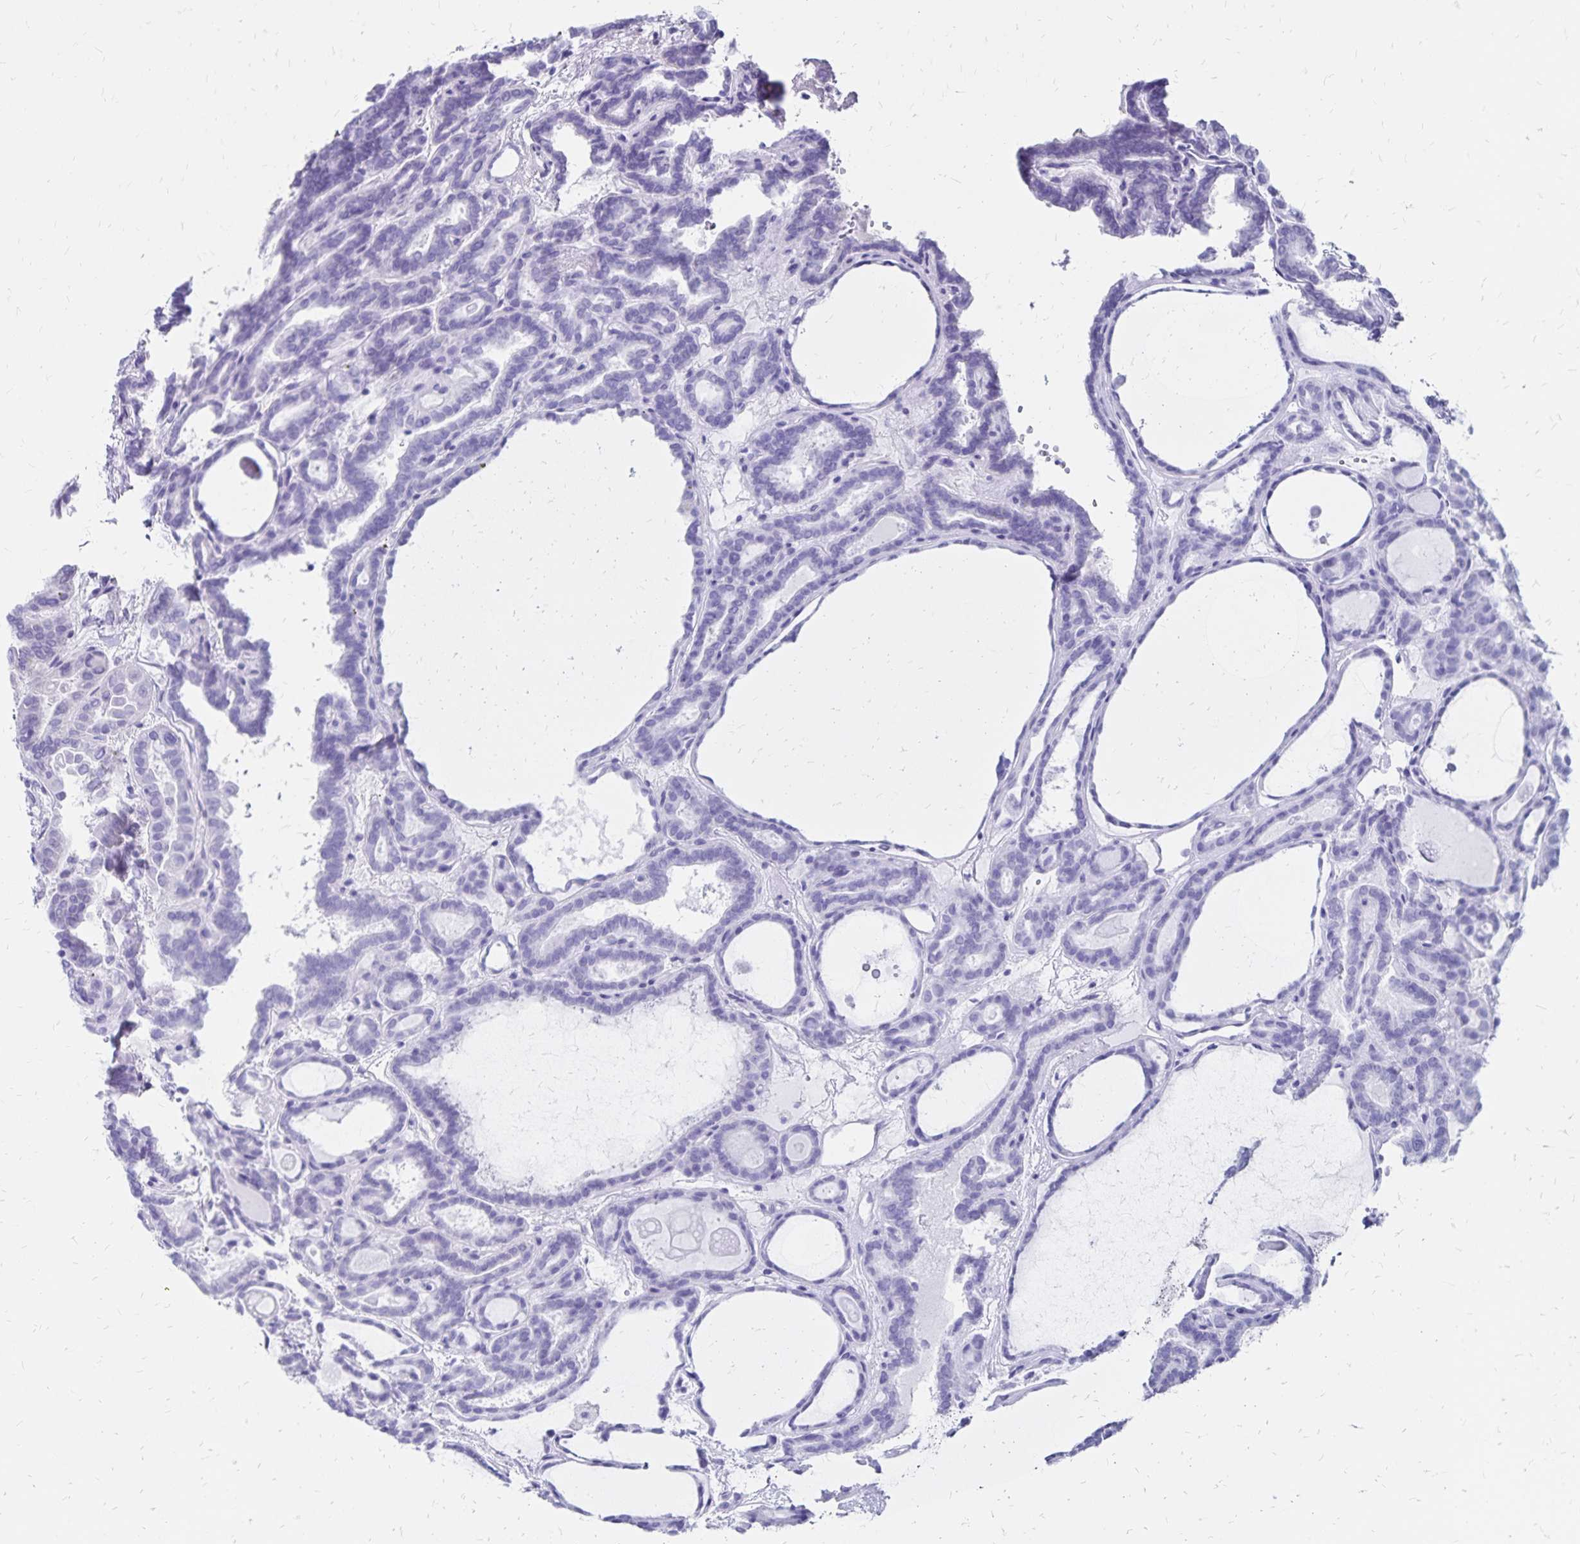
{"staining": {"intensity": "negative", "quantity": "none", "location": "none"}, "tissue": "thyroid cancer", "cell_type": "Tumor cells", "image_type": "cancer", "snomed": [{"axis": "morphology", "description": "Papillary adenocarcinoma, NOS"}, {"axis": "topography", "description": "Thyroid gland"}], "caption": "This is an IHC photomicrograph of thyroid cancer. There is no positivity in tumor cells.", "gene": "IKZF1", "patient": {"sex": "female", "age": 46}}